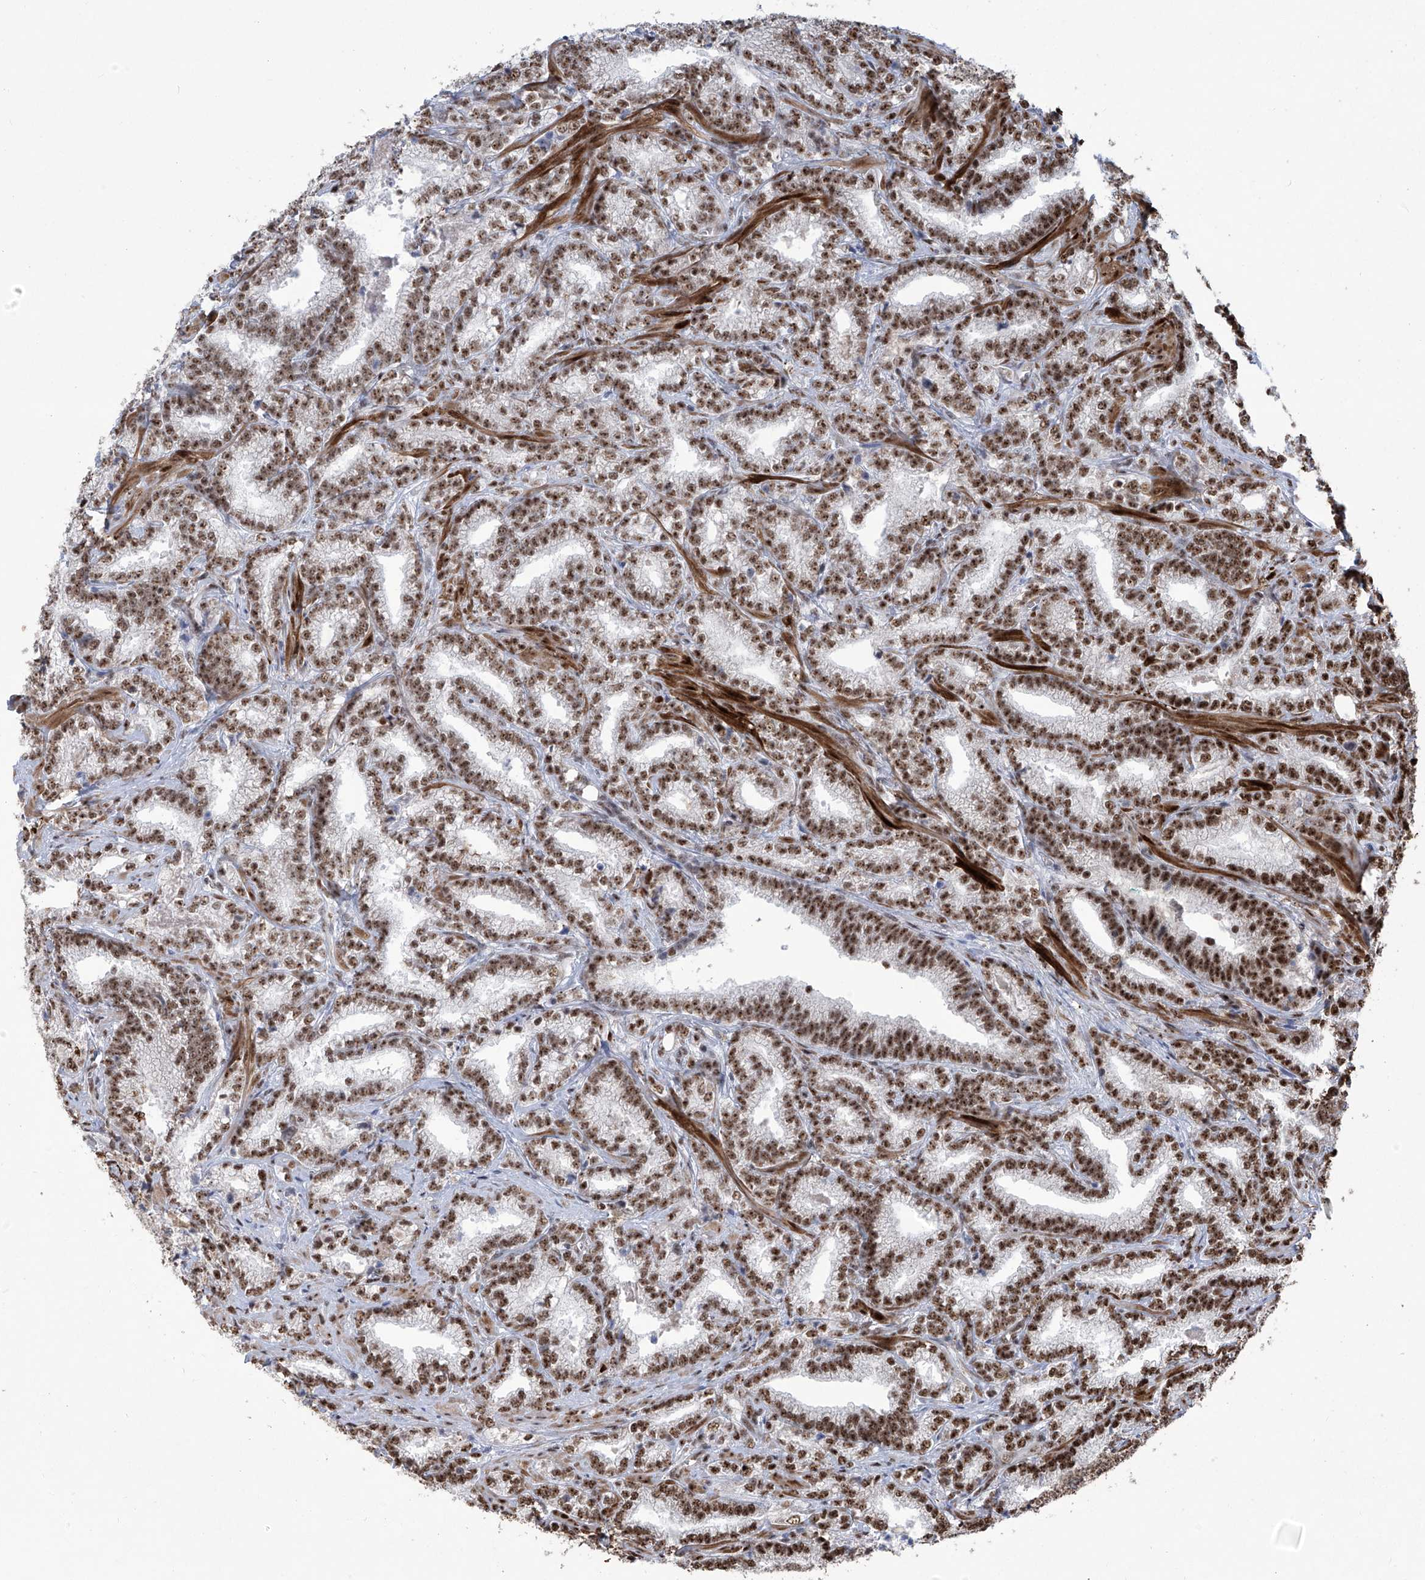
{"staining": {"intensity": "strong", "quantity": ">75%", "location": "cytoplasmic/membranous,nuclear"}, "tissue": "prostate cancer", "cell_type": "Tumor cells", "image_type": "cancer", "snomed": [{"axis": "morphology", "description": "Adenocarcinoma, High grade"}, {"axis": "topography", "description": "Prostate and seminal vesicle, NOS"}], "caption": "The immunohistochemical stain labels strong cytoplasmic/membranous and nuclear staining in tumor cells of adenocarcinoma (high-grade) (prostate) tissue.", "gene": "FBXL4", "patient": {"sex": "male", "age": 67}}